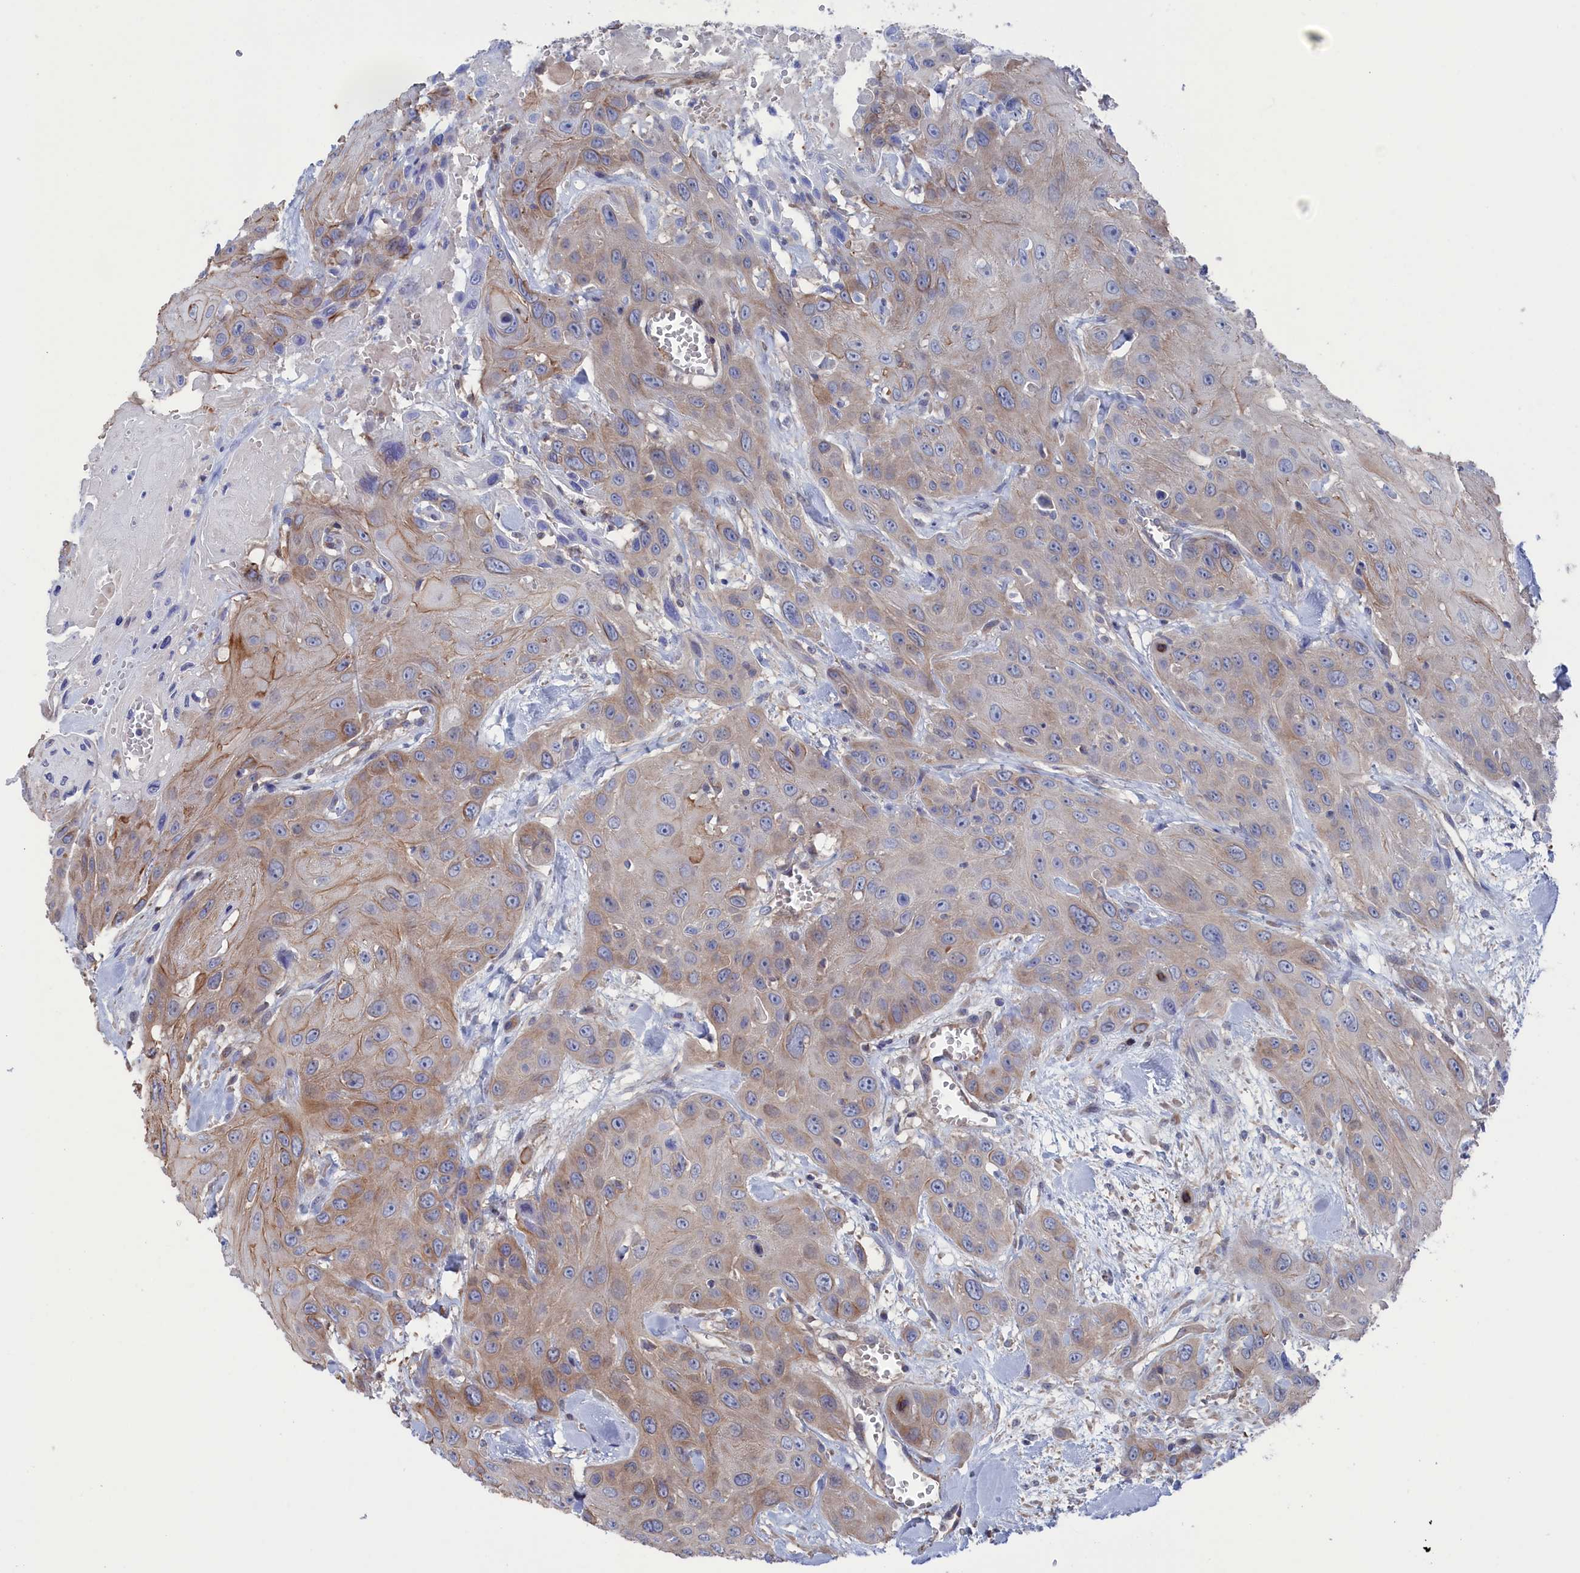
{"staining": {"intensity": "weak", "quantity": "25%-75%", "location": "cytoplasmic/membranous"}, "tissue": "head and neck cancer", "cell_type": "Tumor cells", "image_type": "cancer", "snomed": [{"axis": "morphology", "description": "Squamous cell carcinoma, NOS"}, {"axis": "topography", "description": "Head-Neck"}], "caption": "Head and neck cancer was stained to show a protein in brown. There is low levels of weak cytoplasmic/membranous staining in approximately 25%-75% of tumor cells. The staining was performed using DAB (3,3'-diaminobenzidine) to visualize the protein expression in brown, while the nuclei were stained in blue with hematoxylin (Magnification: 20x).", "gene": "NUTF2", "patient": {"sex": "male", "age": 81}}